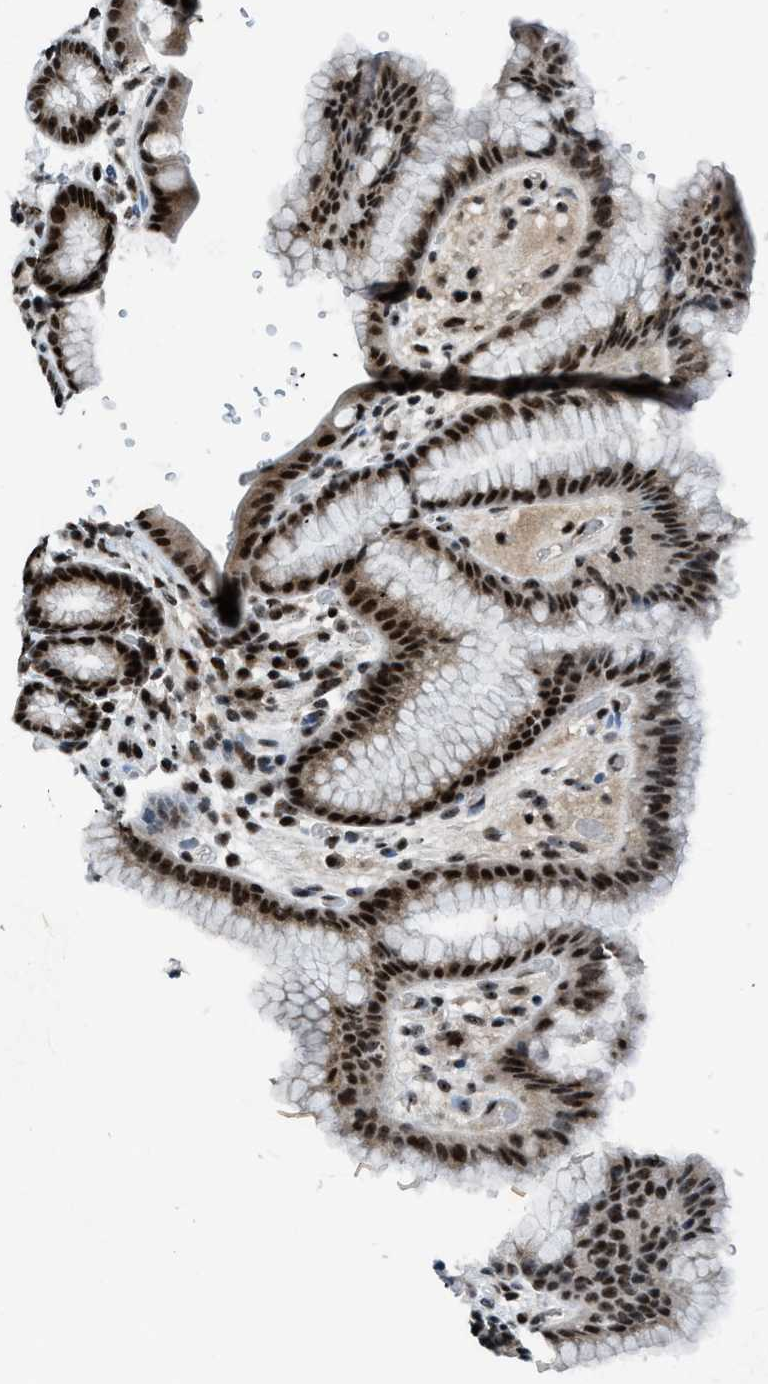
{"staining": {"intensity": "strong", "quantity": ">75%", "location": "nuclear"}, "tissue": "stomach", "cell_type": "Glandular cells", "image_type": "normal", "snomed": [{"axis": "morphology", "description": "Normal tissue, NOS"}, {"axis": "topography", "description": "Stomach, lower"}], "caption": "The immunohistochemical stain highlights strong nuclear expression in glandular cells of unremarkable stomach. (Stains: DAB in brown, nuclei in blue, Microscopy: brightfield microscopy at high magnification).", "gene": "RAD51B", "patient": {"sex": "male", "age": 52}}